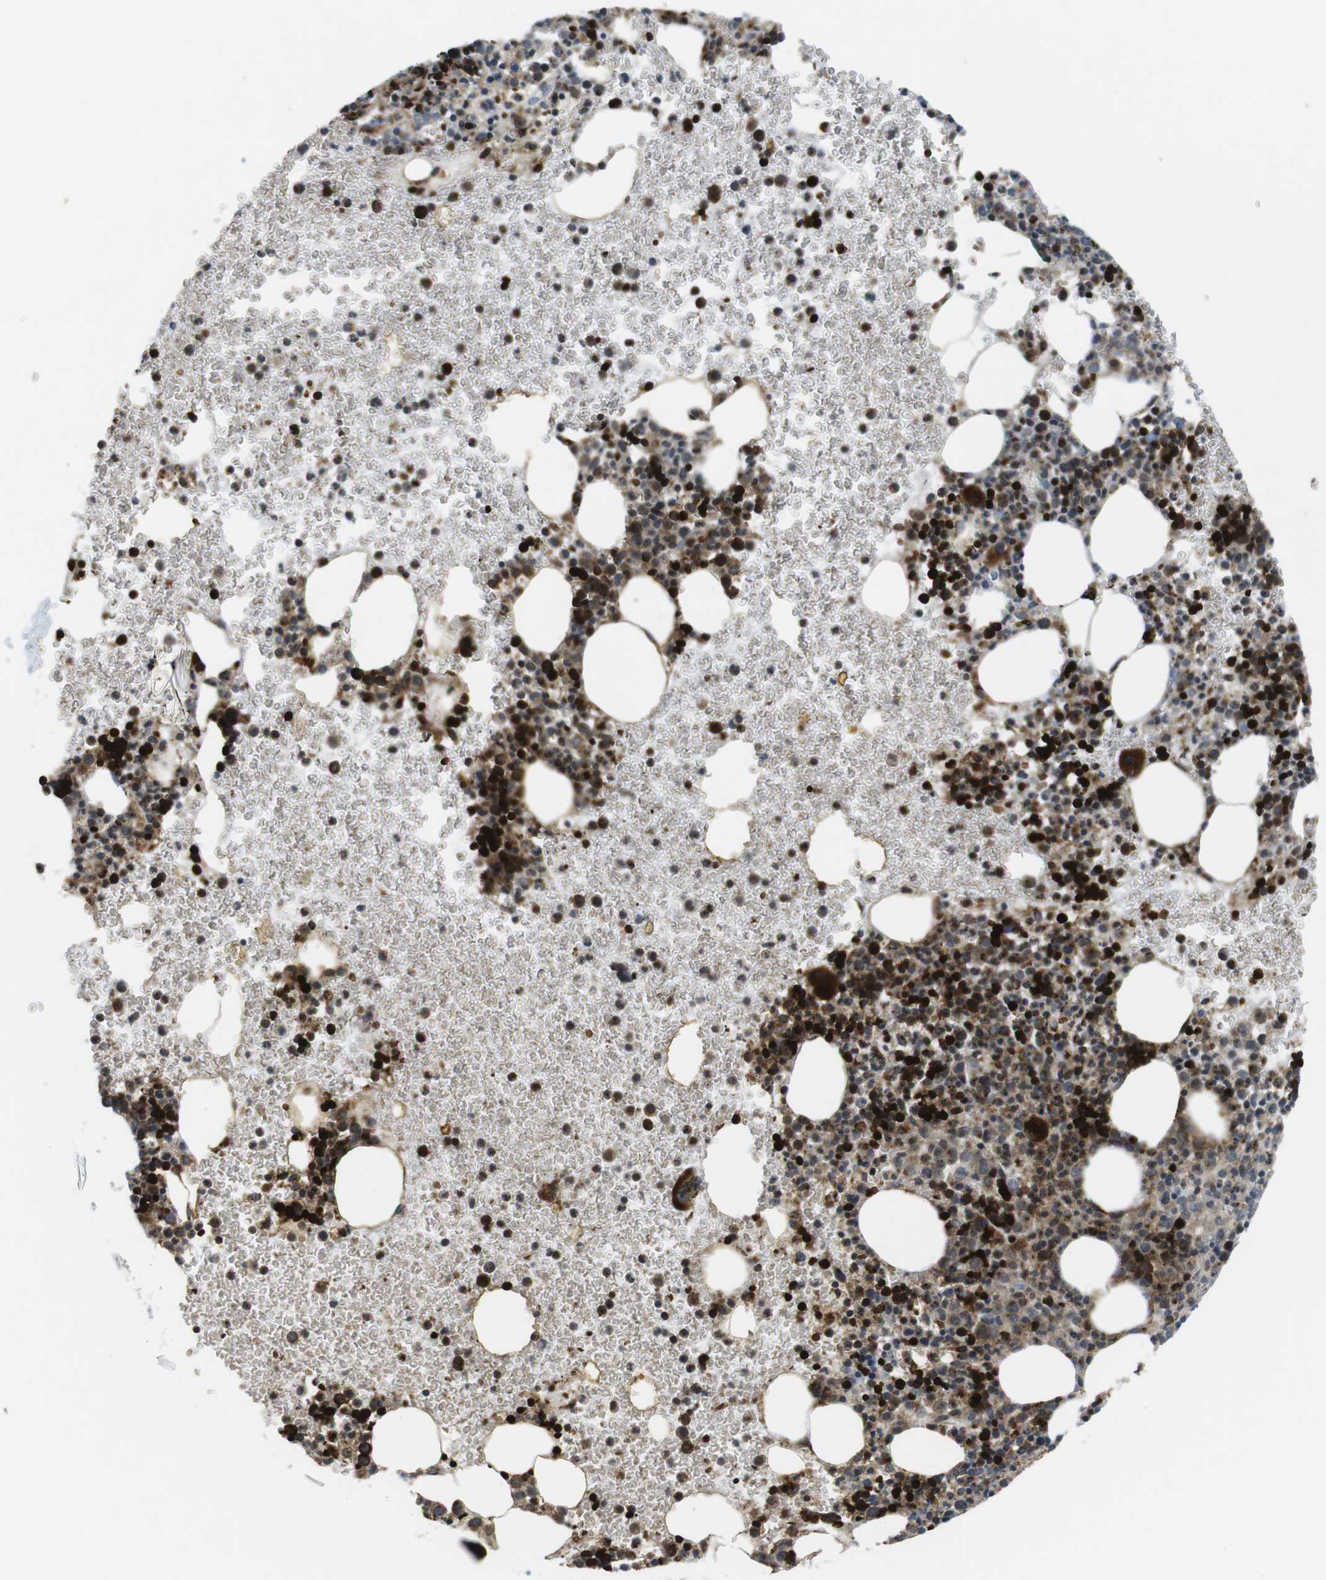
{"staining": {"intensity": "strong", "quantity": "25%-75%", "location": "cytoplasmic/membranous,nuclear"}, "tissue": "bone marrow", "cell_type": "Hematopoietic cells", "image_type": "normal", "snomed": [{"axis": "morphology", "description": "Normal tissue, NOS"}, {"axis": "morphology", "description": "Inflammation, NOS"}, {"axis": "topography", "description": "Bone marrow"}], "caption": "This is a micrograph of IHC staining of normal bone marrow, which shows strong staining in the cytoplasmic/membranous,nuclear of hematopoietic cells.", "gene": "CUL7", "patient": {"sex": "female", "age": 54}}